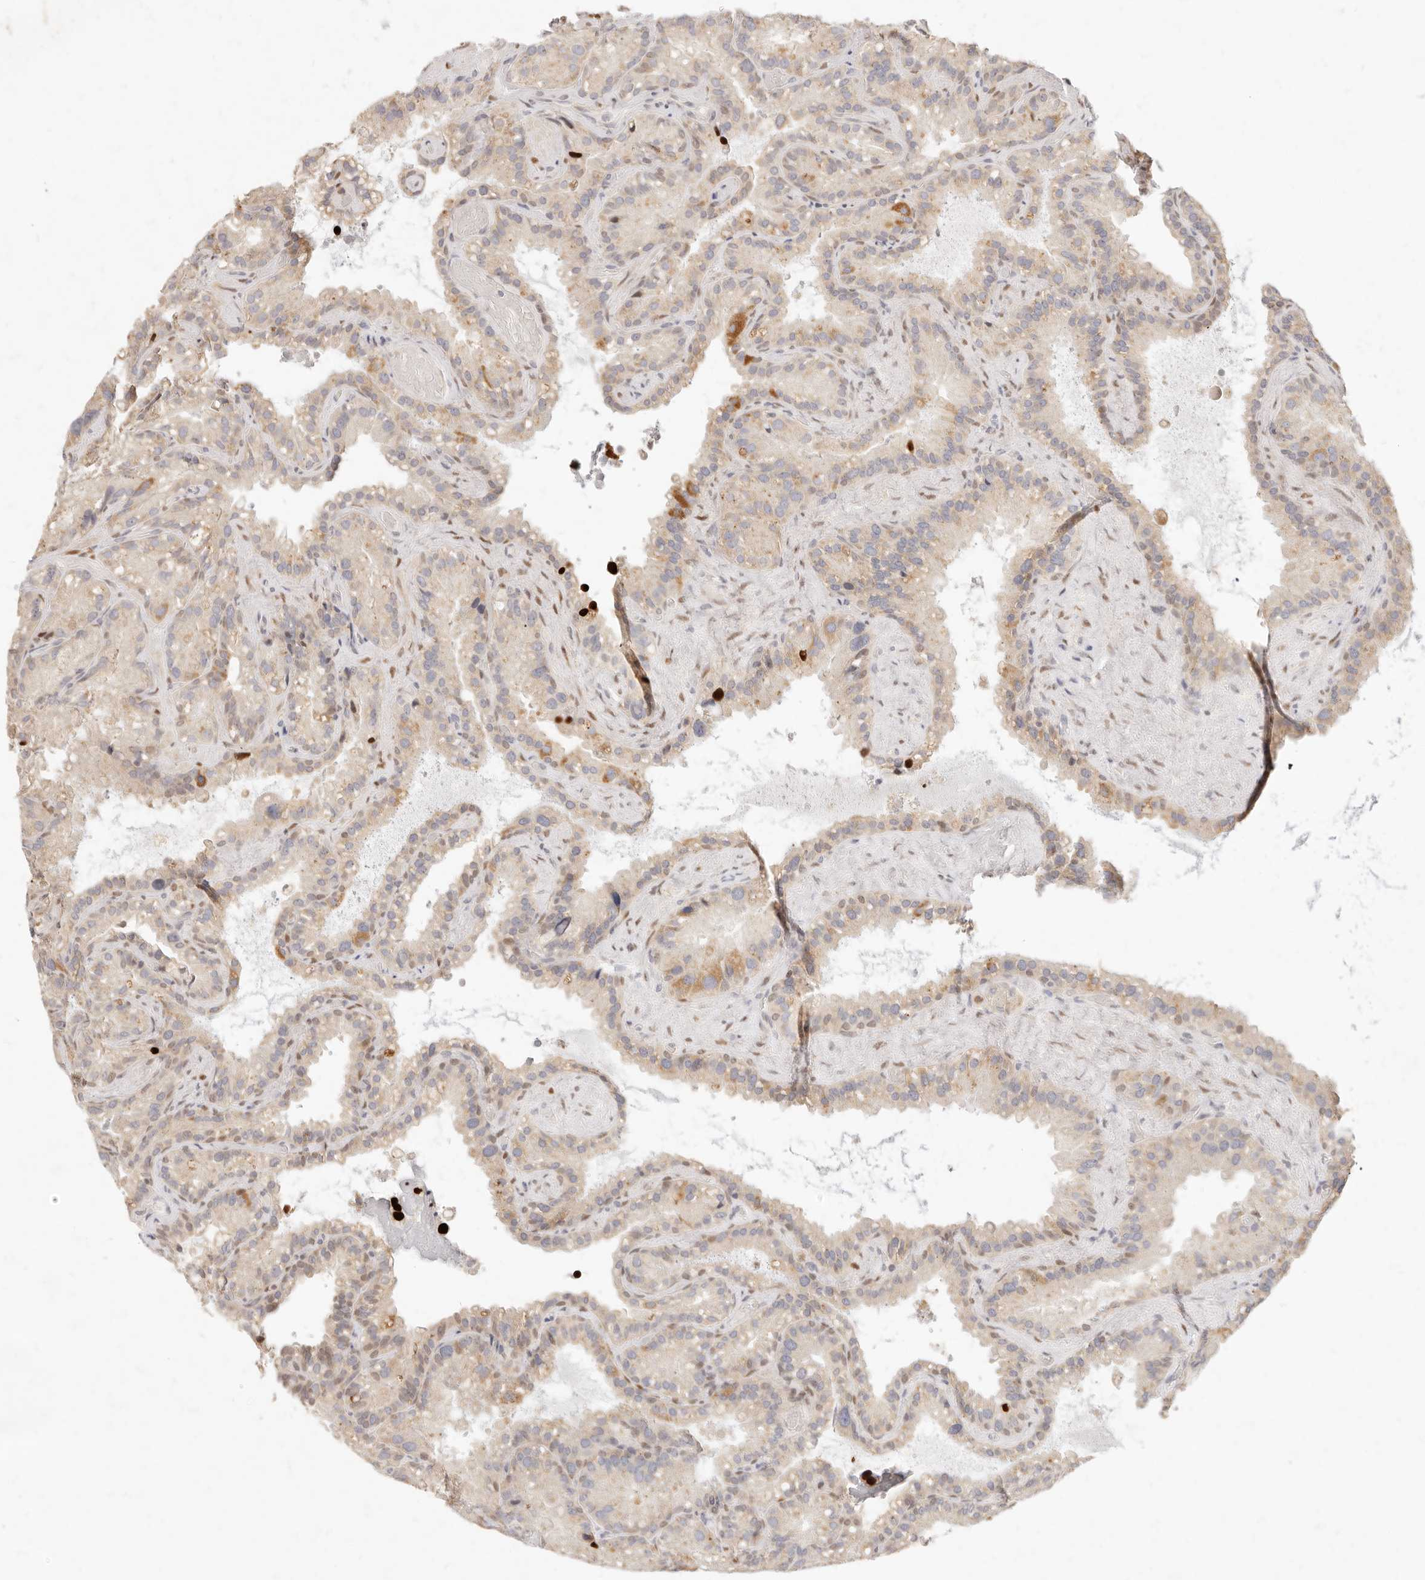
{"staining": {"intensity": "weak", "quantity": "25%-75%", "location": "cytoplasmic/membranous"}, "tissue": "seminal vesicle", "cell_type": "Glandular cells", "image_type": "normal", "snomed": [{"axis": "morphology", "description": "Normal tissue, NOS"}, {"axis": "topography", "description": "Prostate"}, {"axis": "topography", "description": "Seminal veicle"}], "caption": "The image shows a brown stain indicating the presence of a protein in the cytoplasmic/membranous of glandular cells in seminal vesicle. The staining is performed using DAB (3,3'-diaminobenzidine) brown chromogen to label protein expression. The nuclei are counter-stained blue using hematoxylin.", "gene": "ASCL3", "patient": {"sex": "male", "age": 68}}